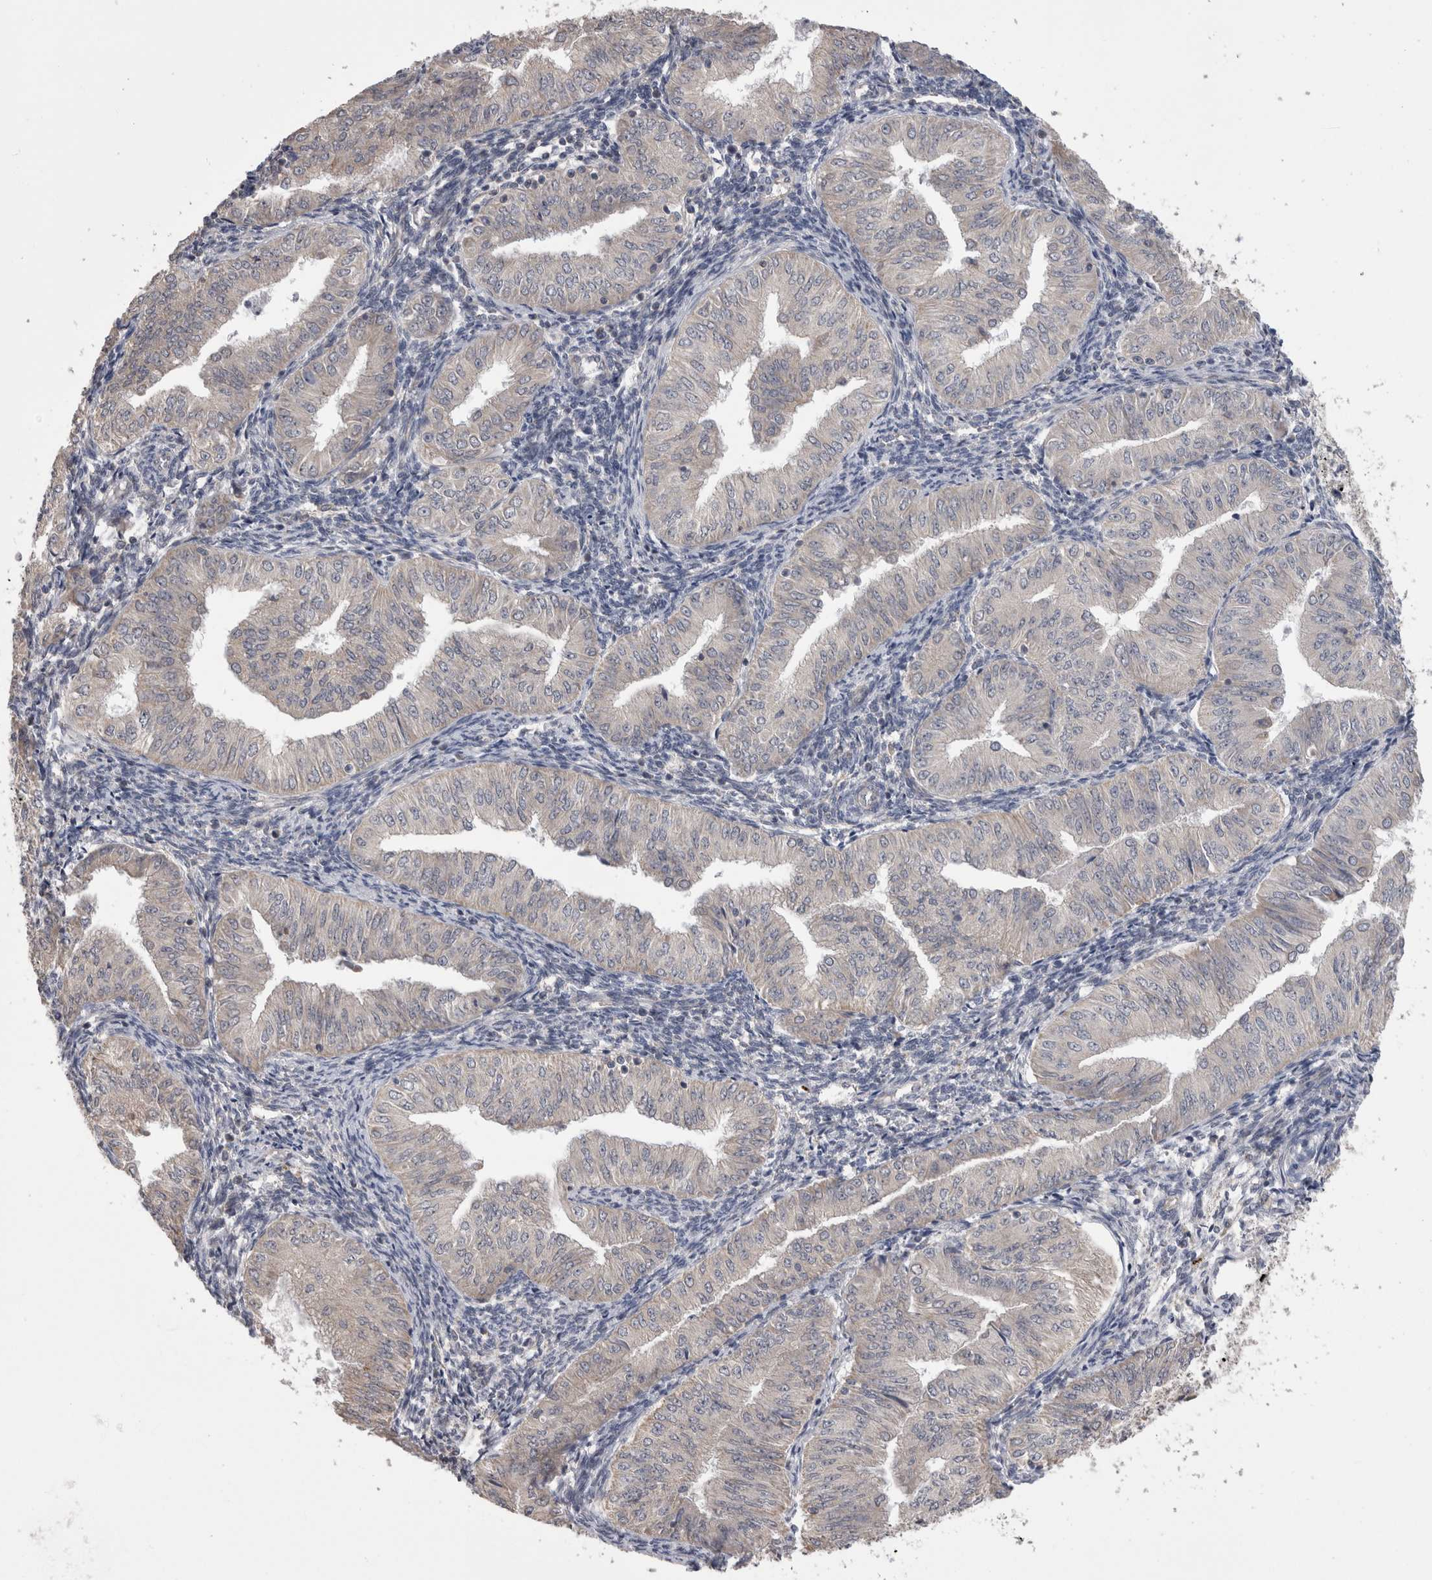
{"staining": {"intensity": "negative", "quantity": "none", "location": "none"}, "tissue": "endometrial cancer", "cell_type": "Tumor cells", "image_type": "cancer", "snomed": [{"axis": "morphology", "description": "Normal tissue, NOS"}, {"axis": "morphology", "description": "Adenocarcinoma, NOS"}, {"axis": "topography", "description": "Endometrium"}], "caption": "Tumor cells are negative for protein expression in human endometrial cancer.", "gene": "ARHGAP29", "patient": {"sex": "female", "age": 53}}